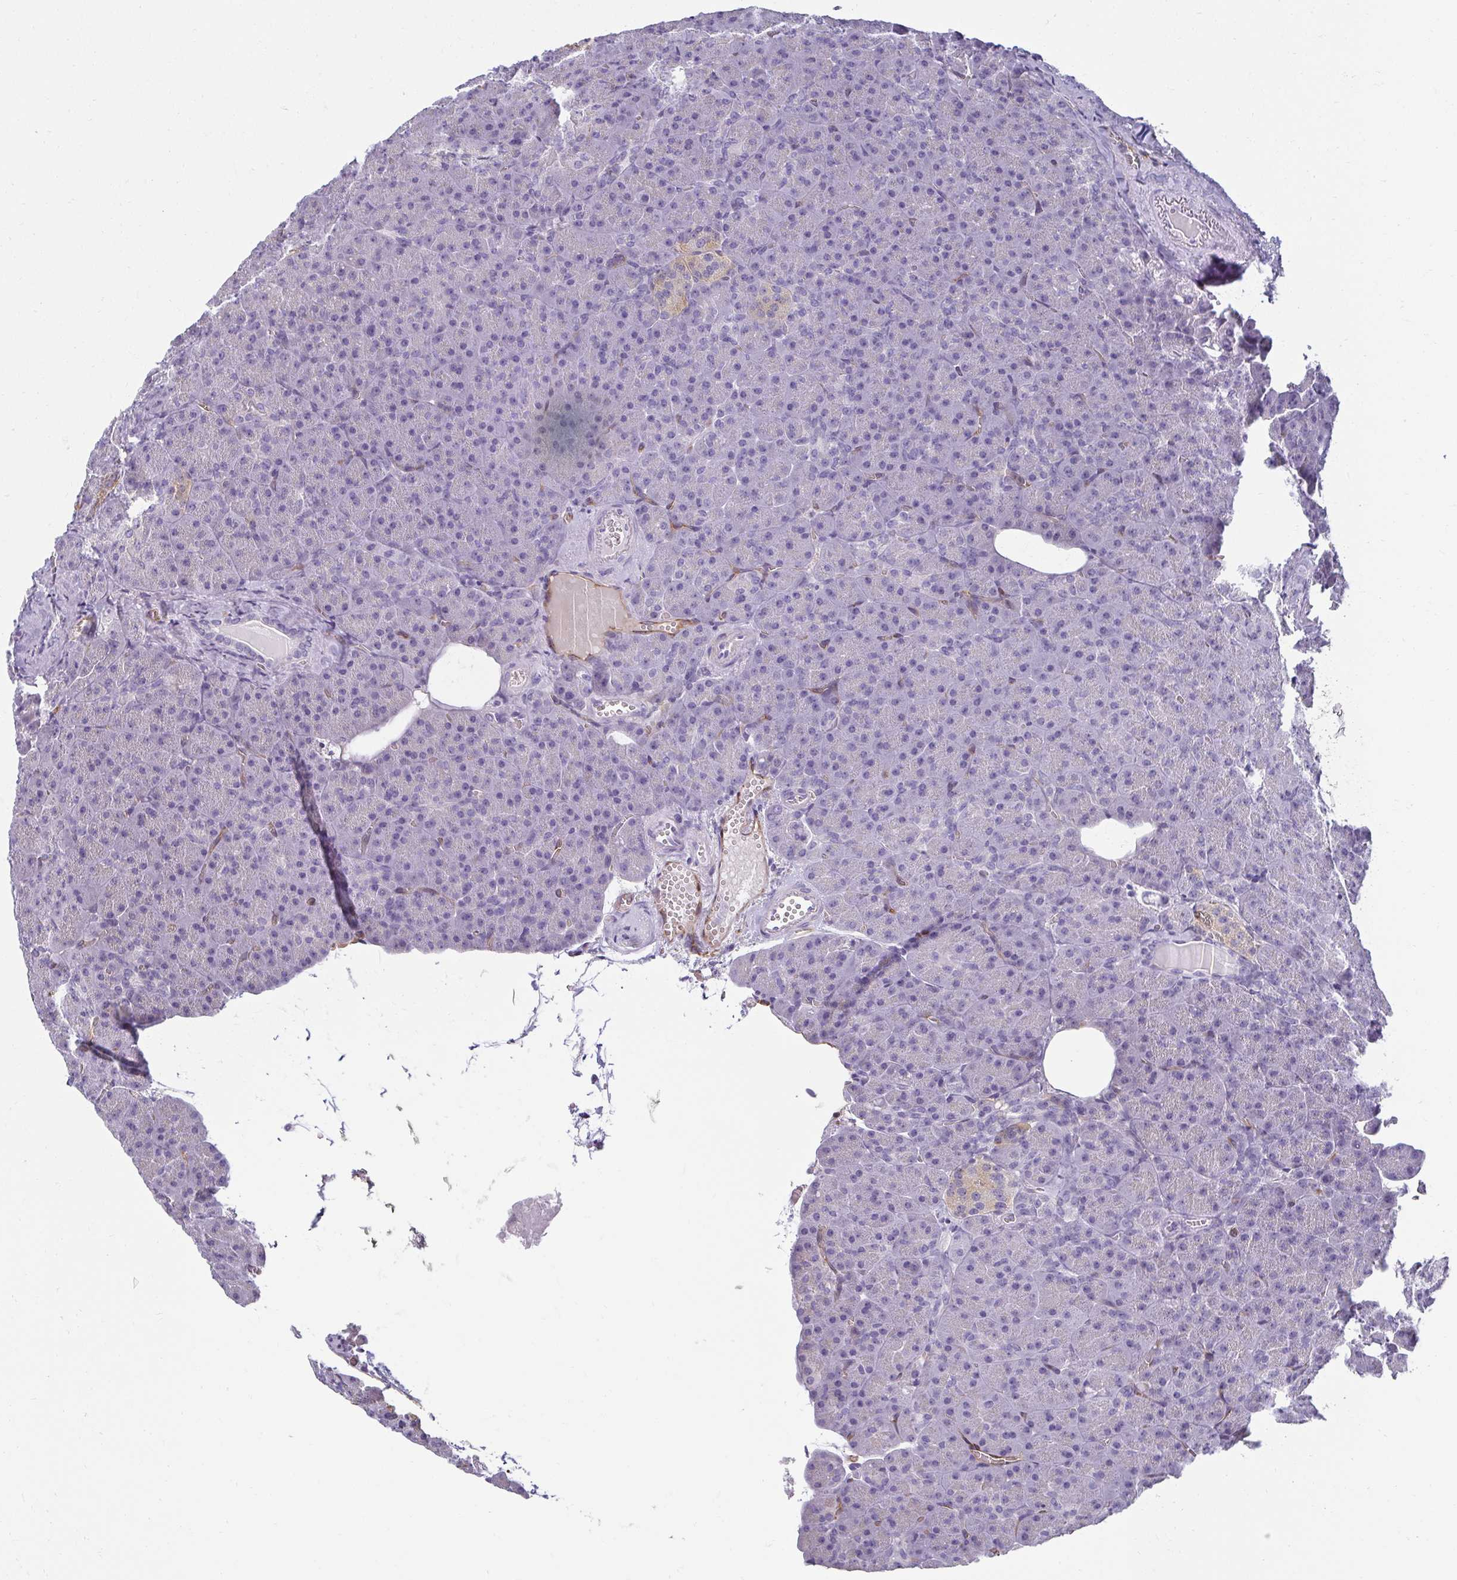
{"staining": {"intensity": "negative", "quantity": "none", "location": "none"}, "tissue": "pancreas", "cell_type": "Exocrine glandular cells", "image_type": "normal", "snomed": [{"axis": "morphology", "description": "Normal tissue, NOS"}, {"axis": "topography", "description": "Pancreas"}], "caption": "Immunohistochemical staining of benign human pancreas shows no significant positivity in exocrine glandular cells.", "gene": "PDE2A", "patient": {"sex": "female", "age": 74}}